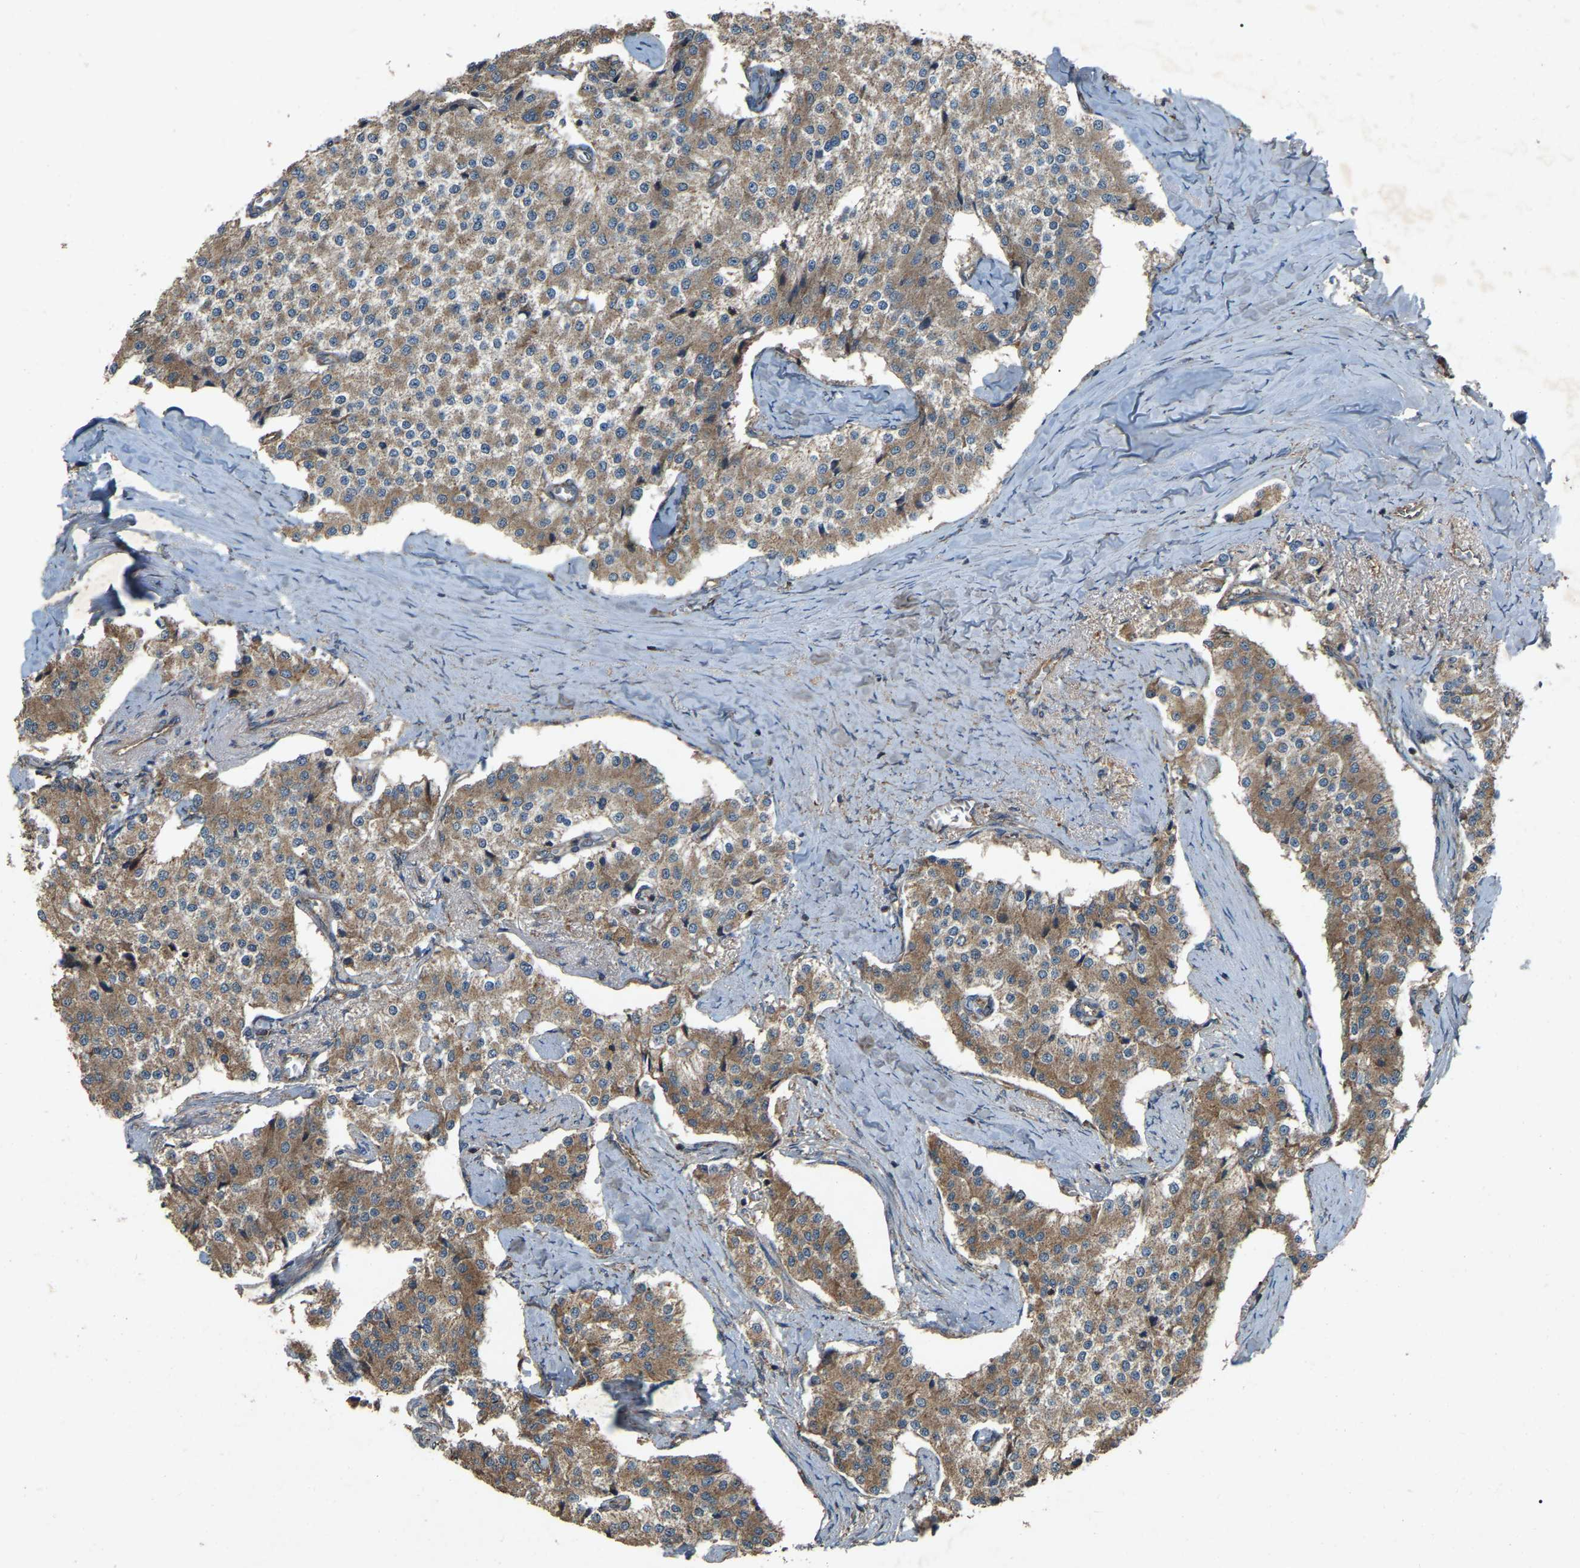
{"staining": {"intensity": "weak", "quantity": ">75%", "location": "cytoplasmic/membranous"}, "tissue": "carcinoid", "cell_type": "Tumor cells", "image_type": "cancer", "snomed": [{"axis": "morphology", "description": "Carcinoid, malignant, NOS"}, {"axis": "topography", "description": "Colon"}], "caption": "Carcinoid stained with a protein marker shows weak staining in tumor cells.", "gene": "SAMD9L", "patient": {"sex": "female", "age": 52}}